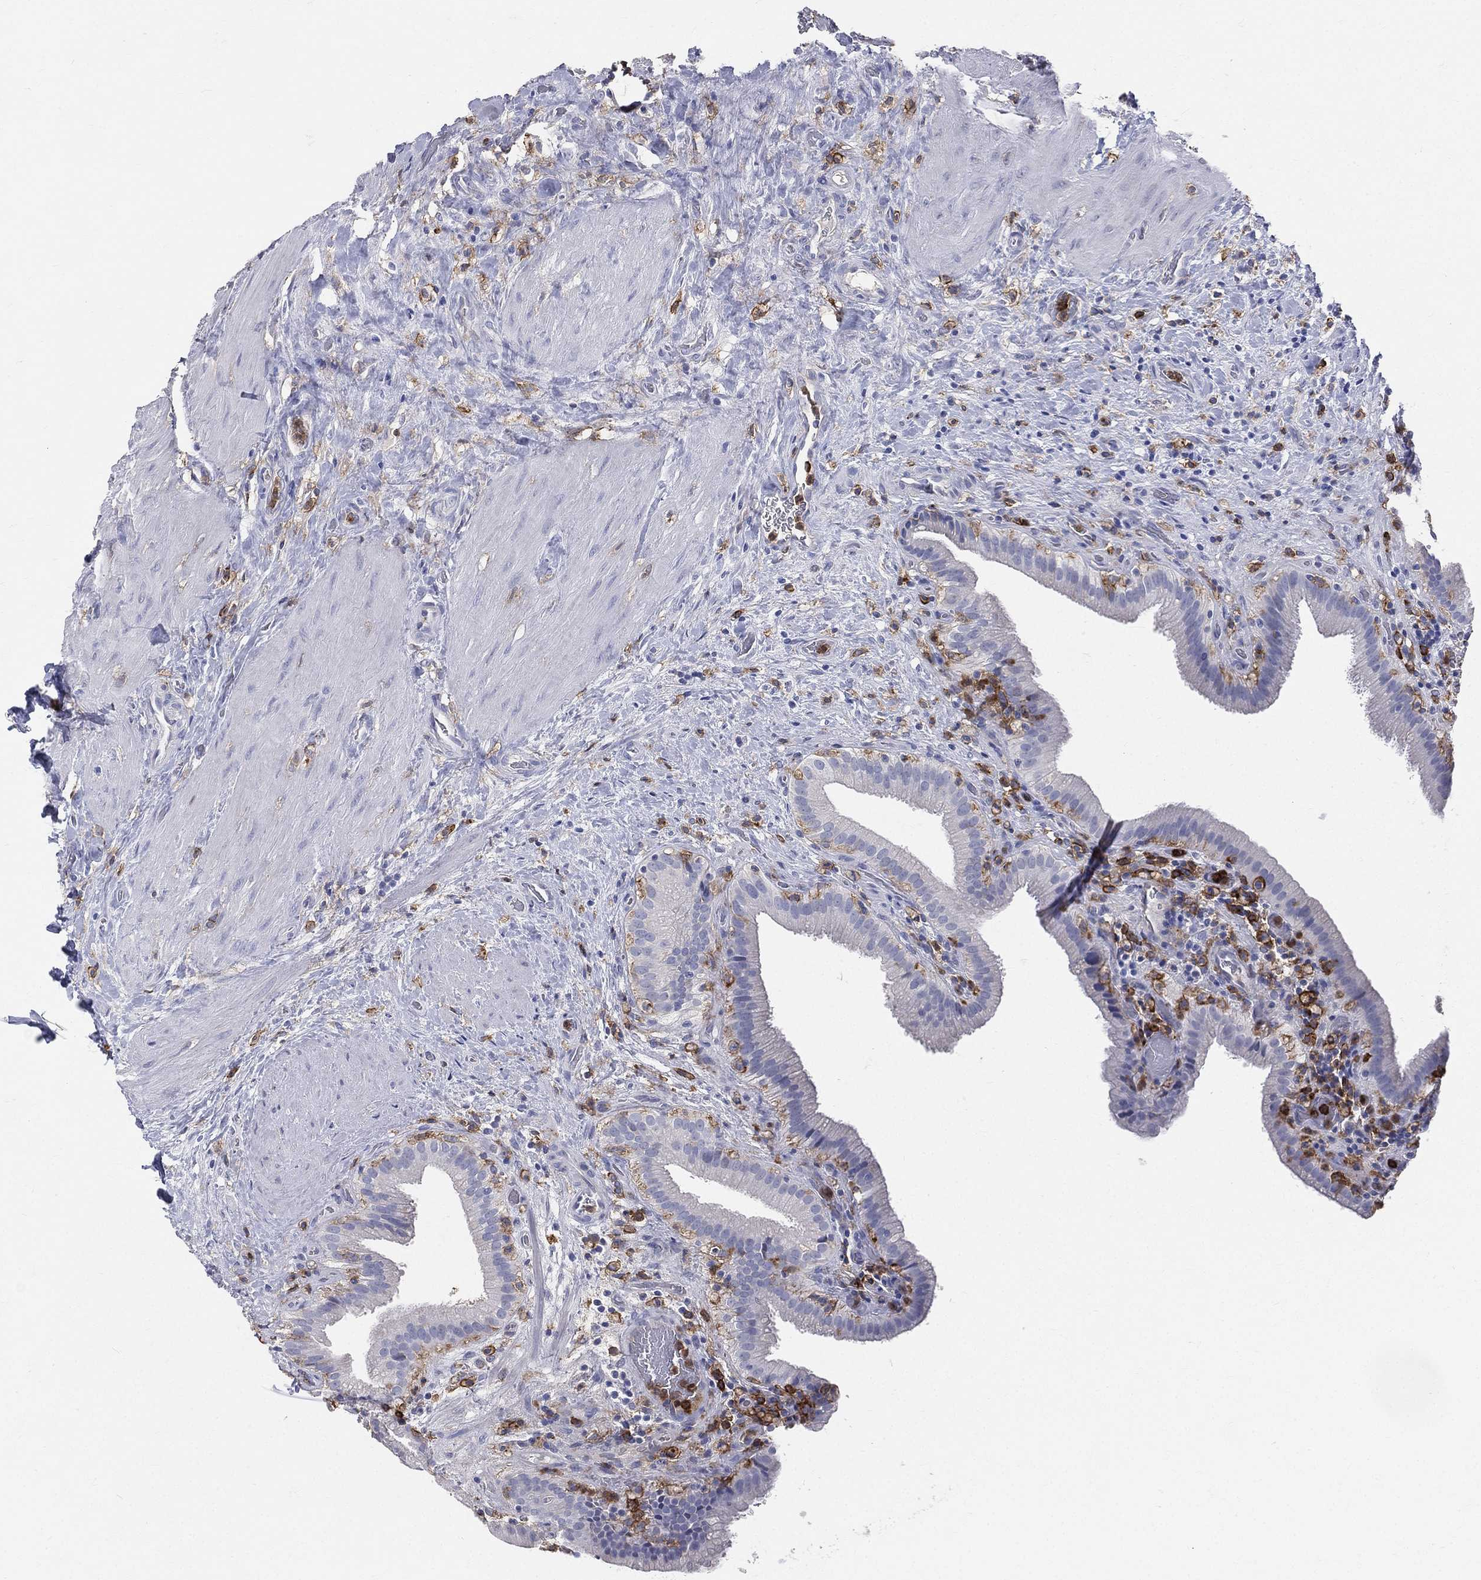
{"staining": {"intensity": "negative", "quantity": "none", "location": "none"}, "tissue": "gallbladder", "cell_type": "Glandular cells", "image_type": "normal", "snomed": [{"axis": "morphology", "description": "Normal tissue, NOS"}, {"axis": "topography", "description": "Gallbladder"}], "caption": "Human gallbladder stained for a protein using immunohistochemistry shows no positivity in glandular cells.", "gene": "CD33", "patient": {"sex": "male", "age": 62}}